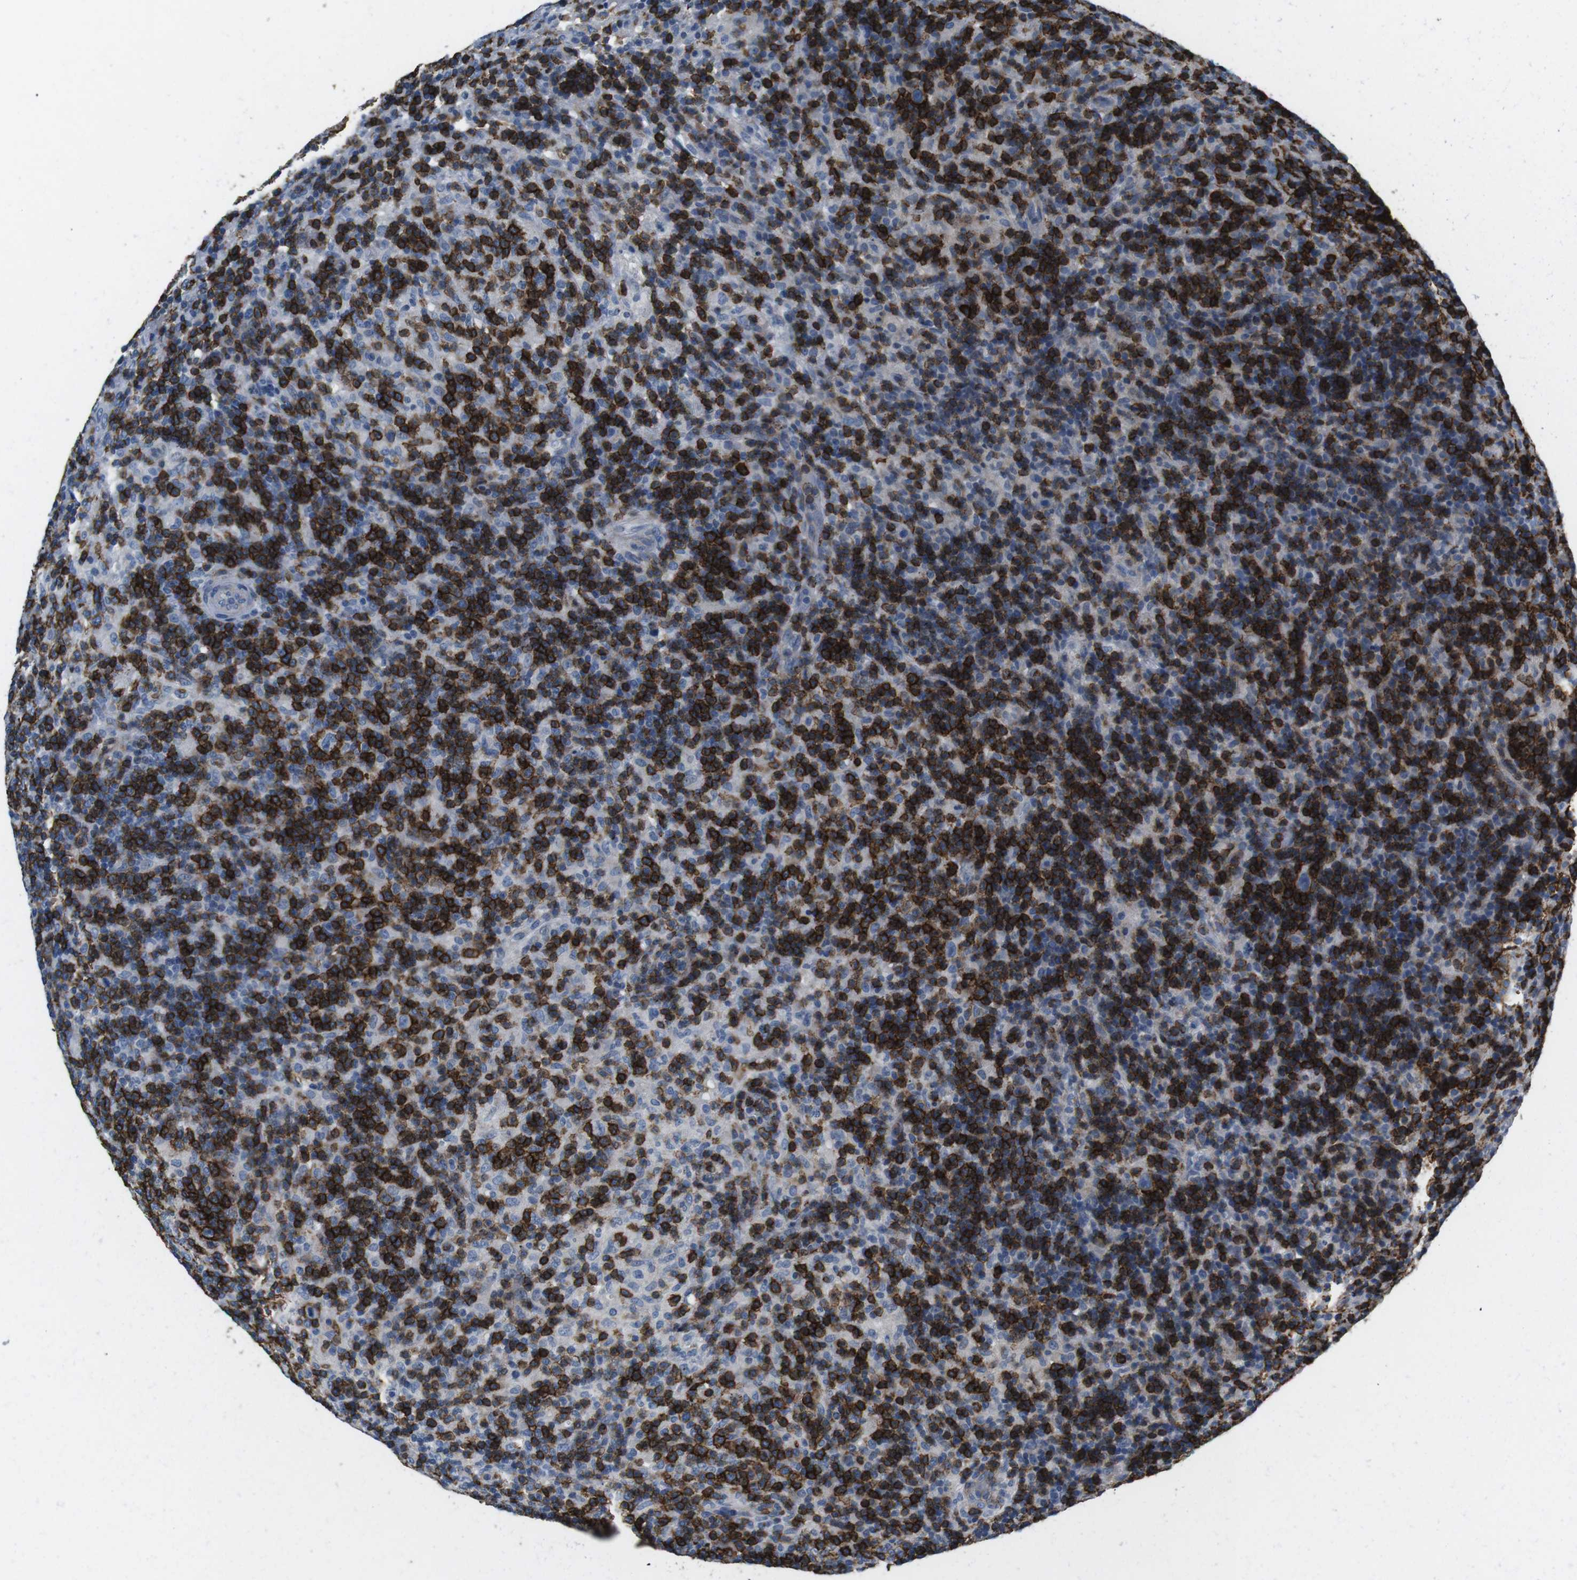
{"staining": {"intensity": "negative", "quantity": "none", "location": "none"}, "tissue": "lymphoma", "cell_type": "Tumor cells", "image_type": "cancer", "snomed": [{"axis": "morphology", "description": "Hodgkin's disease, NOS"}, {"axis": "topography", "description": "Lymph node"}], "caption": "Micrograph shows no significant protein staining in tumor cells of lymphoma. The staining was performed using DAB (3,3'-diaminobenzidine) to visualize the protein expression in brown, while the nuclei were stained in blue with hematoxylin (Magnification: 20x).", "gene": "CD6", "patient": {"sex": "male", "age": 70}}